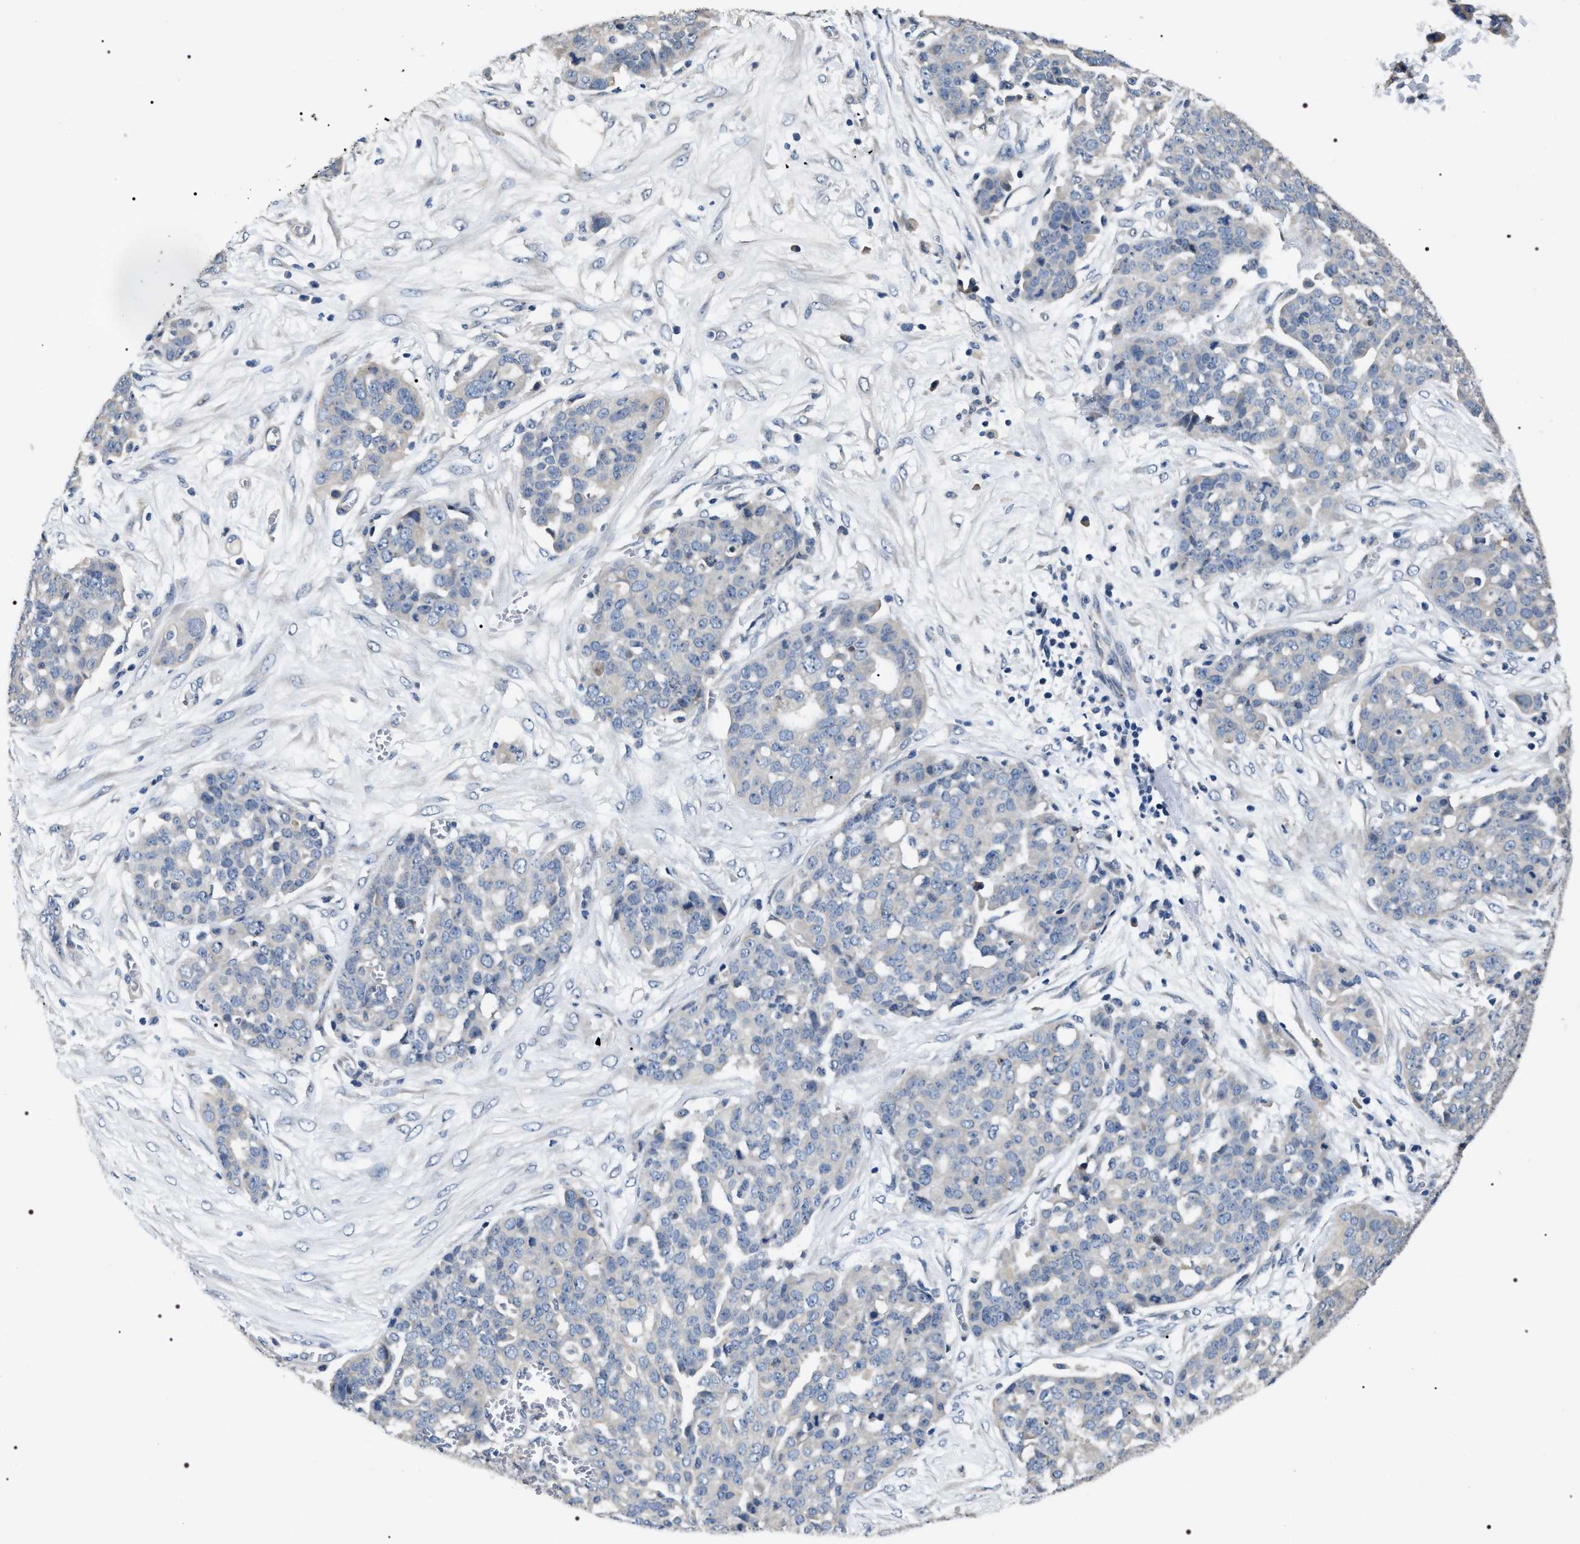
{"staining": {"intensity": "negative", "quantity": "none", "location": "none"}, "tissue": "ovarian cancer", "cell_type": "Tumor cells", "image_type": "cancer", "snomed": [{"axis": "morphology", "description": "Cystadenocarcinoma, serous, NOS"}, {"axis": "topography", "description": "Soft tissue"}, {"axis": "topography", "description": "Ovary"}], "caption": "Tumor cells show no significant expression in ovarian cancer.", "gene": "IFT81", "patient": {"sex": "female", "age": 57}}